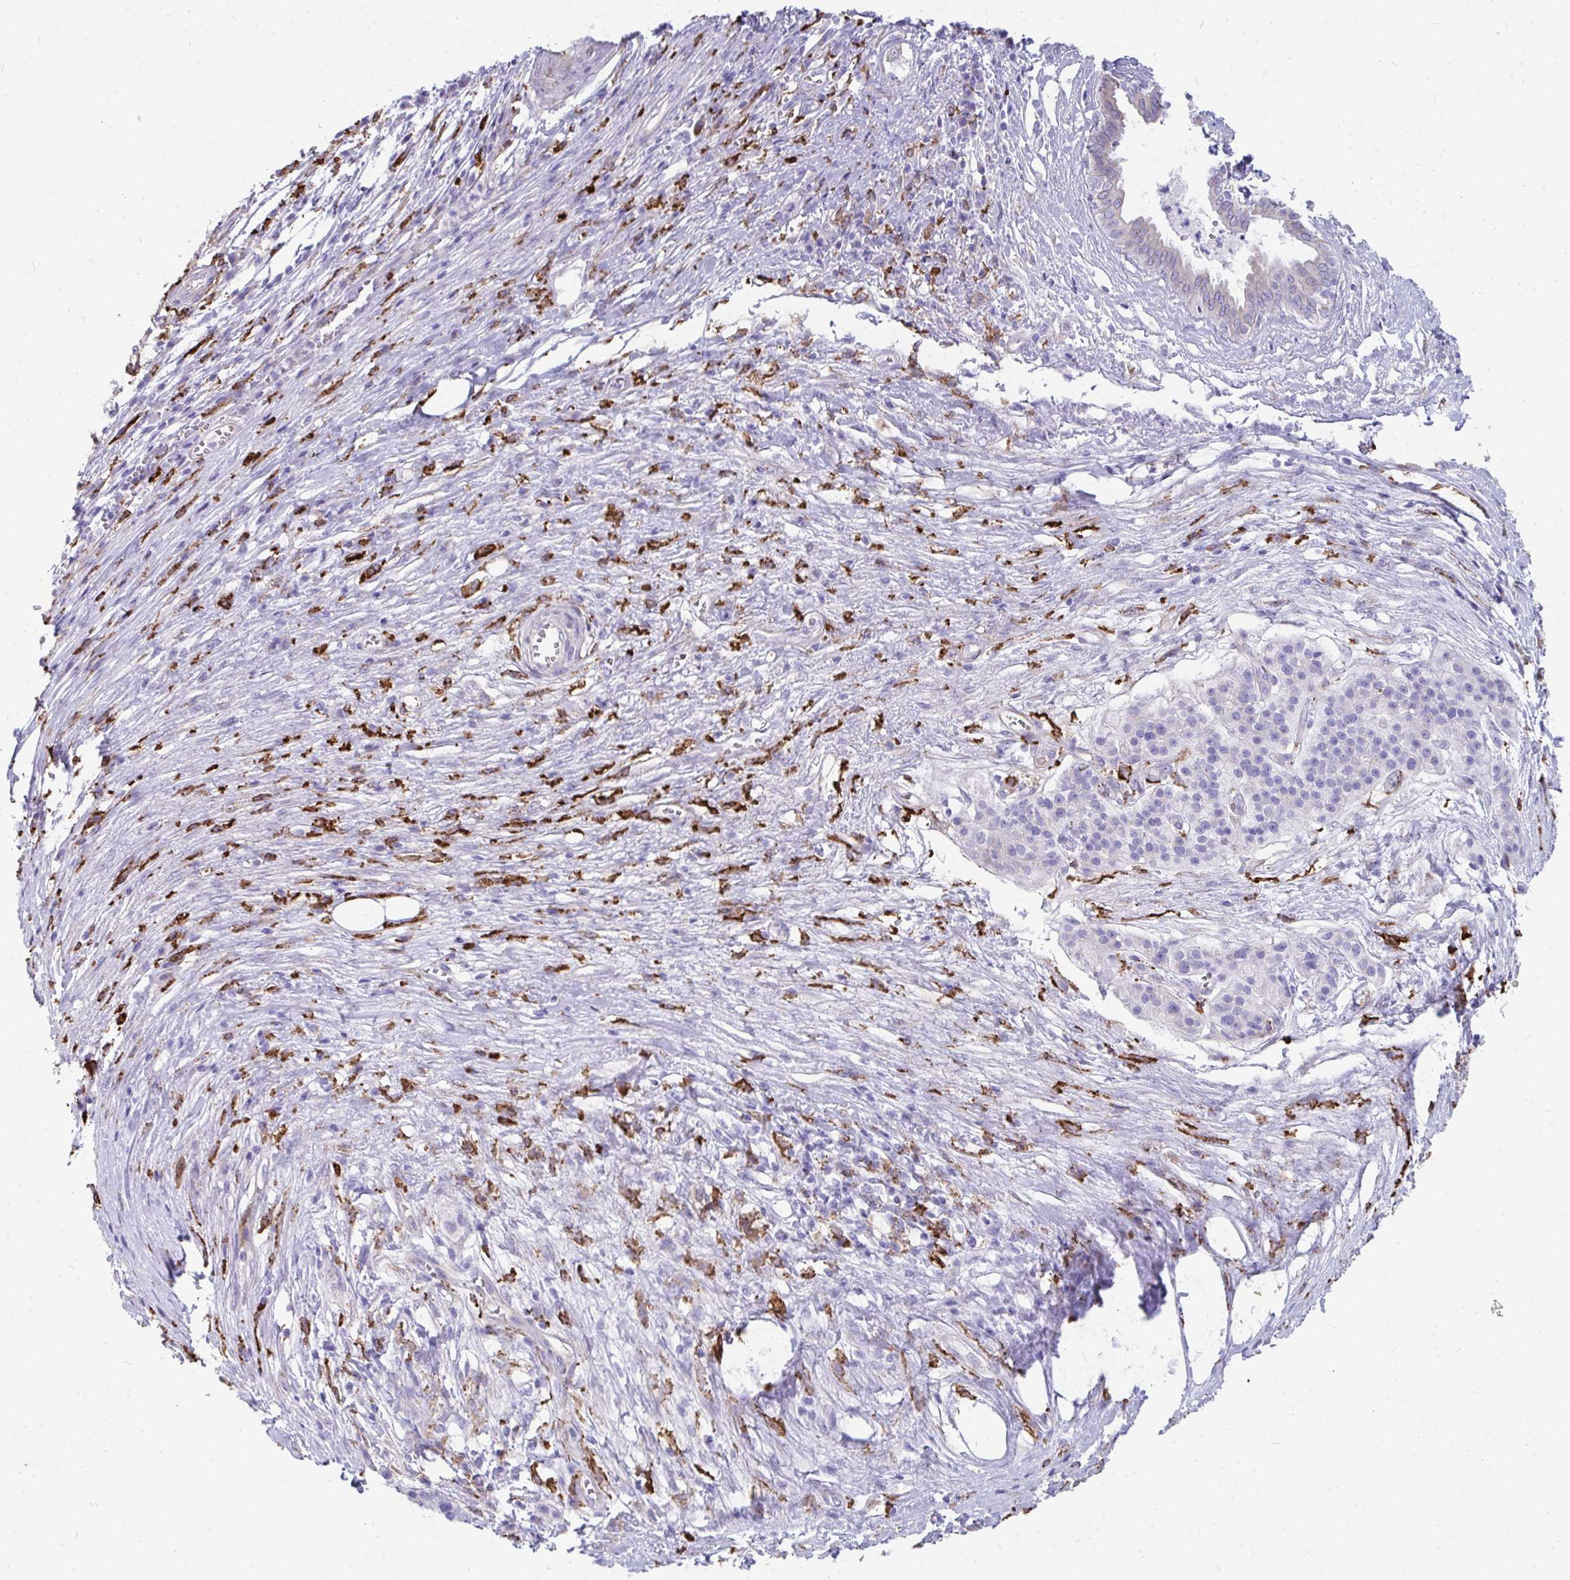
{"staining": {"intensity": "negative", "quantity": "none", "location": "none"}, "tissue": "pancreatic cancer", "cell_type": "Tumor cells", "image_type": "cancer", "snomed": [{"axis": "morphology", "description": "Adenocarcinoma, NOS"}, {"axis": "topography", "description": "Pancreas"}], "caption": "DAB immunohistochemical staining of pancreatic adenocarcinoma shows no significant positivity in tumor cells.", "gene": "CD163", "patient": {"sex": "male", "age": 63}}